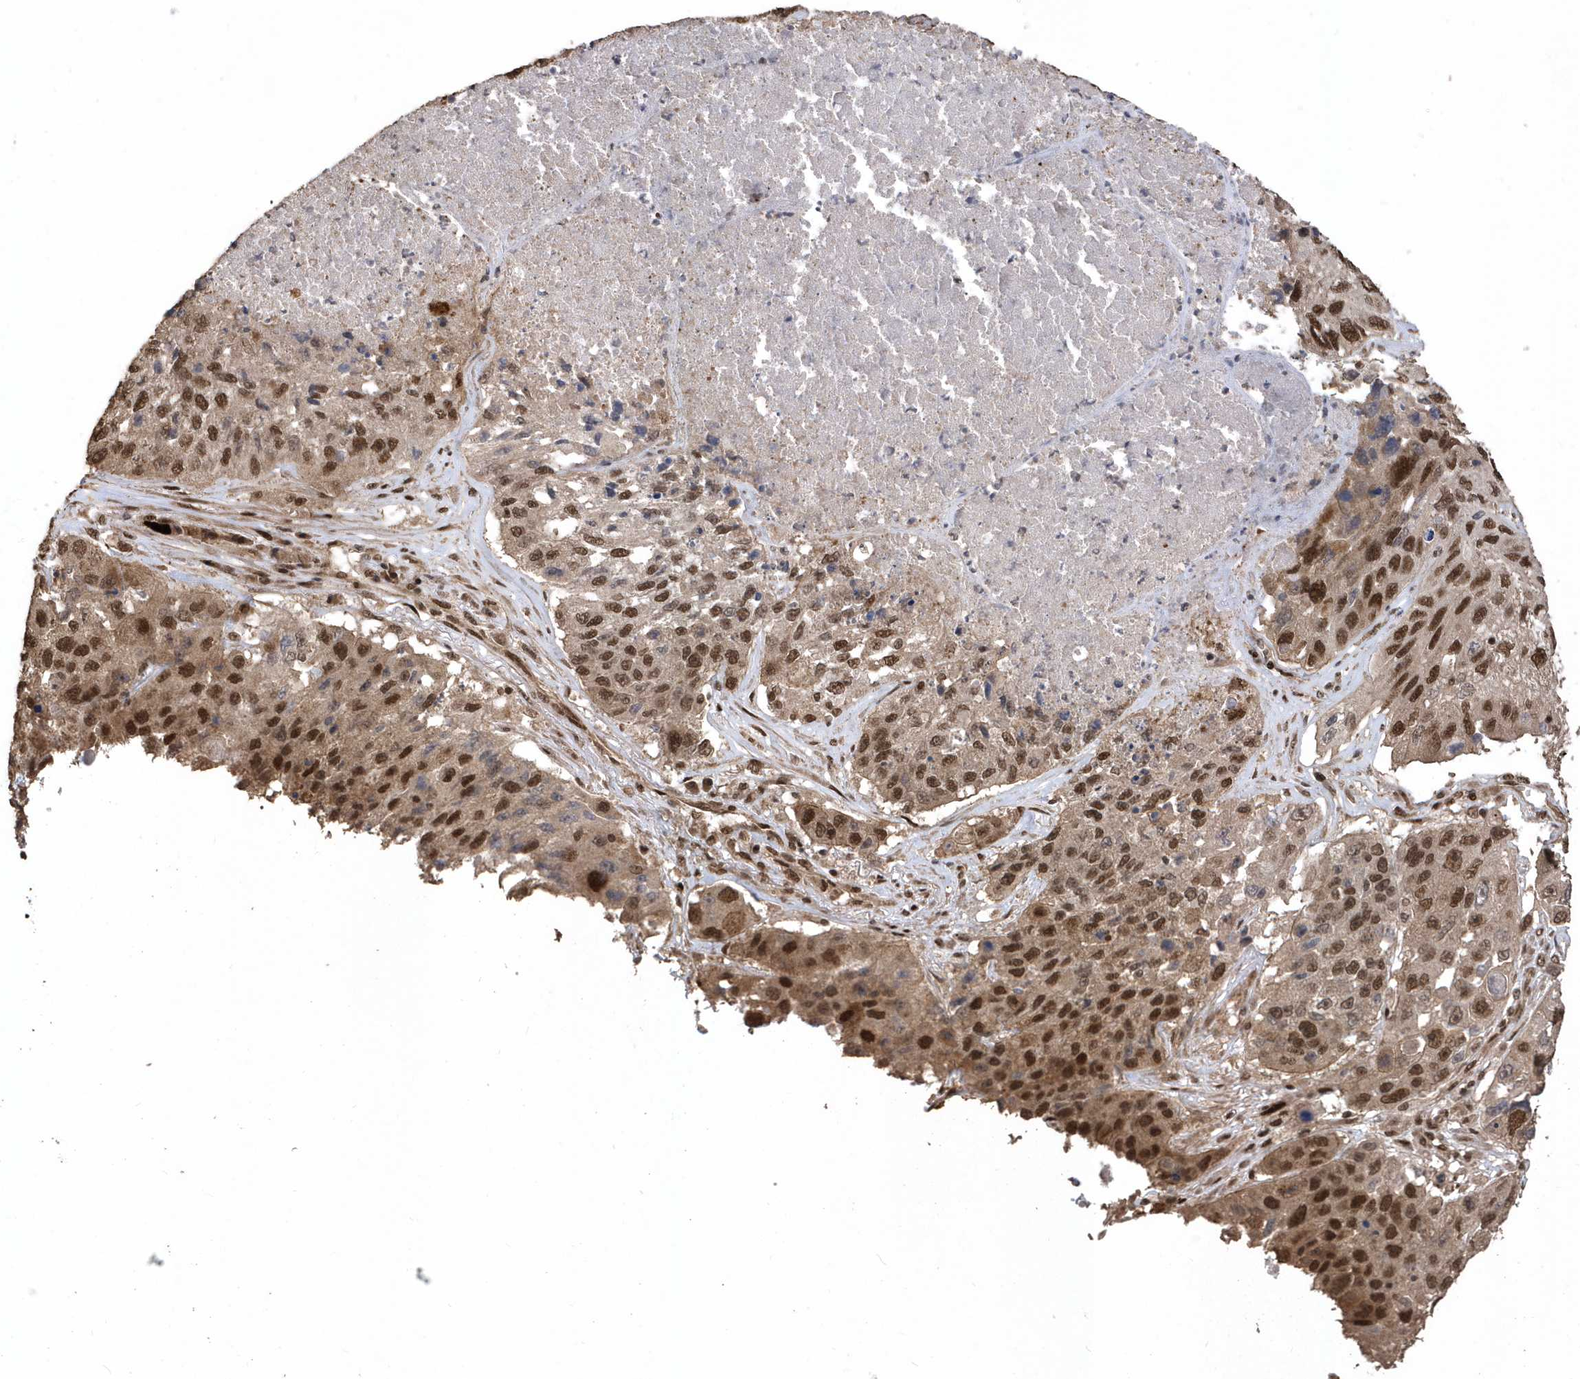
{"staining": {"intensity": "moderate", "quantity": ">75%", "location": "nuclear"}, "tissue": "lung cancer", "cell_type": "Tumor cells", "image_type": "cancer", "snomed": [{"axis": "morphology", "description": "Squamous cell carcinoma, NOS"}, {"axis": "topography", "description": "Lung"}], "caption": "There is medium levels of moderate nuclear staining in tumor cells of lung cancer, as demonstrated by immunohistochemical staining (brown color).", "gene": "INTS12", "patient": {"sex": "male", "age": 61}}